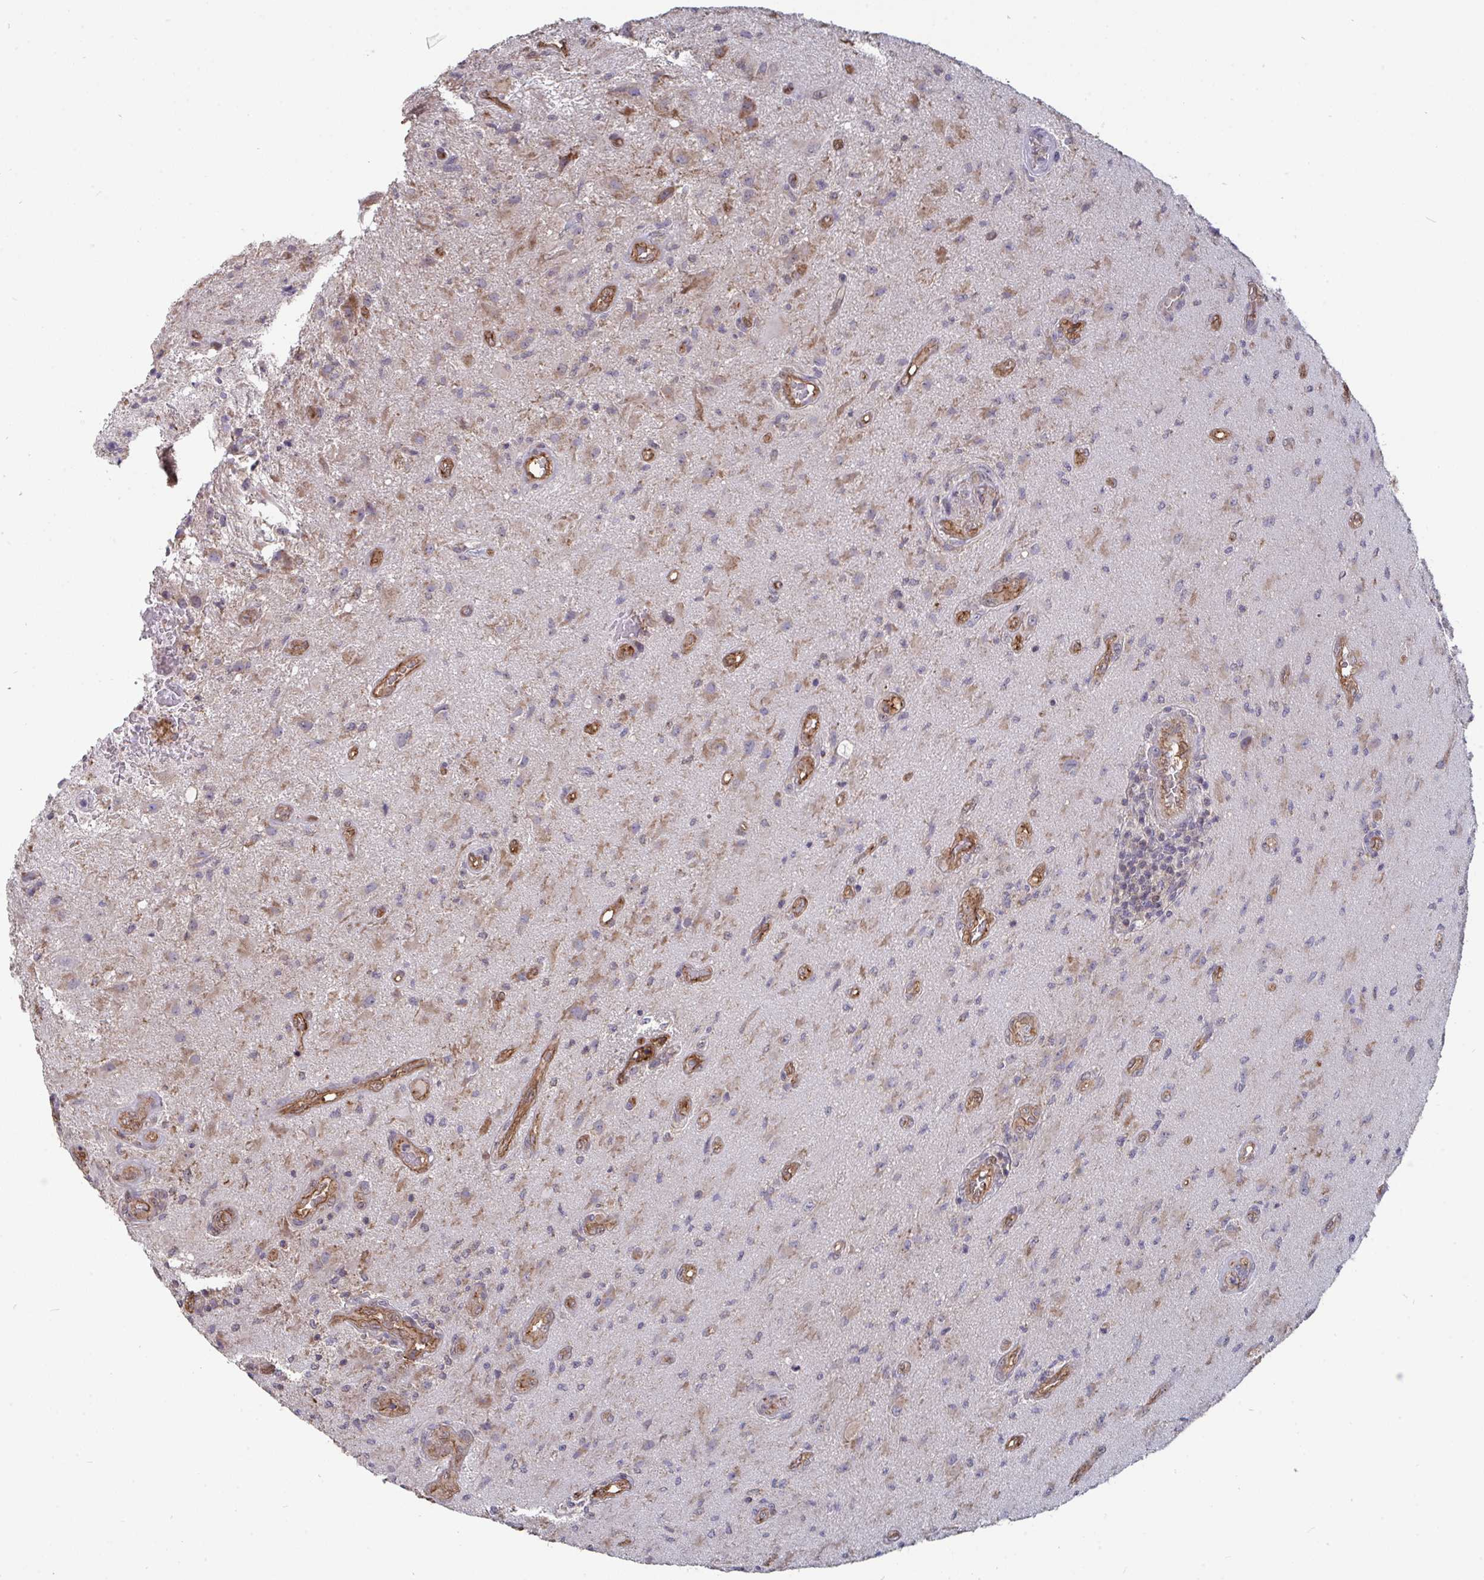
{"staining": {"intensity": "weak", "quantity": "<25%", "location": "cytoplasmic/membranous"}, "tissue": "glioma", "cell_type": "Tumor cells", "image_type": "cancer", "snomed": [{"axis": "morphology", "description": "Glioma, malignant, High grade"}, {"axis": "topography", "description": "Brain"}], "caption": "The image displays no significant positivity in tumor cells of malignant glioma (high-grade).", "gene": "ISCU", "patient": {"sex": "male", "age": 67}}